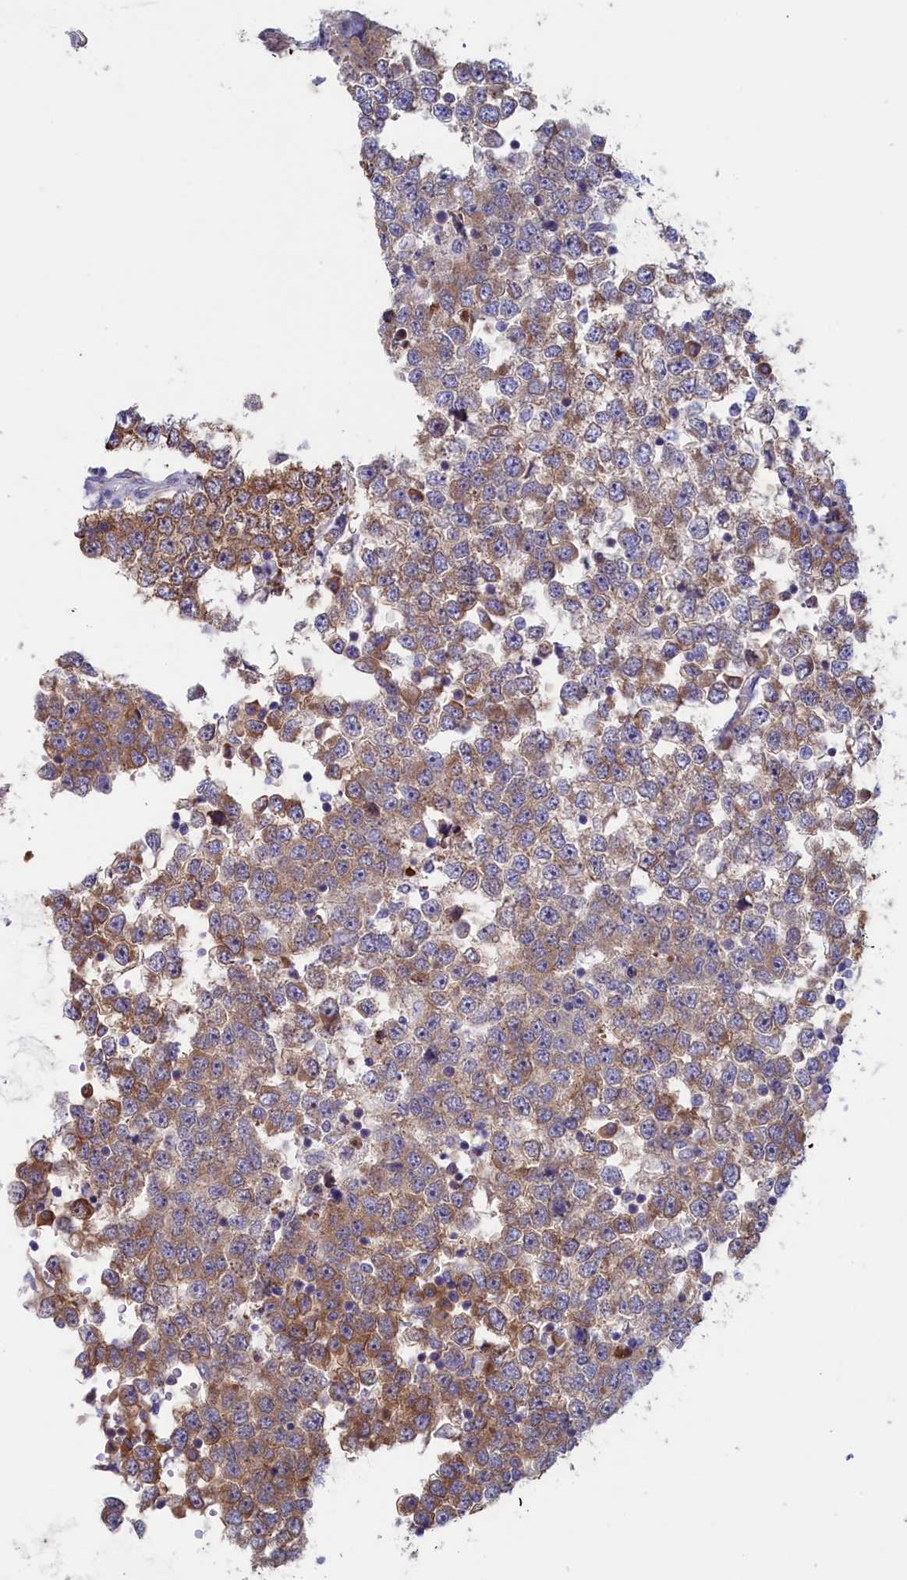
{"staining": {"intensity": "moderate", "quantity": "25%-75%", "location": "cytoplasmic/membranous"}, "tissue": "testis cancer", "cell_type": "Tumor cells", "image_type": "cancer", "snomed": [{"axis": "morphology", "description": "Seminoma, NOS"}, {"axis": "topography", "description": "Testis"}], "caption": "Immunohistochemistry (DAB) staining of human testis cancer reveals moderate cytoplasmic/membranous protein staining in approximately 25%-75% of tumor cells. The staining was performed using DAB (3,3'-diaminobenzidine) to visualize the protein expression in brown, while the nuclei were stained in blue with hematoxylin (Magnification: 20x).", "gene": "SYNDIG1L", "patient": {"sex": "male", "age": 65}}